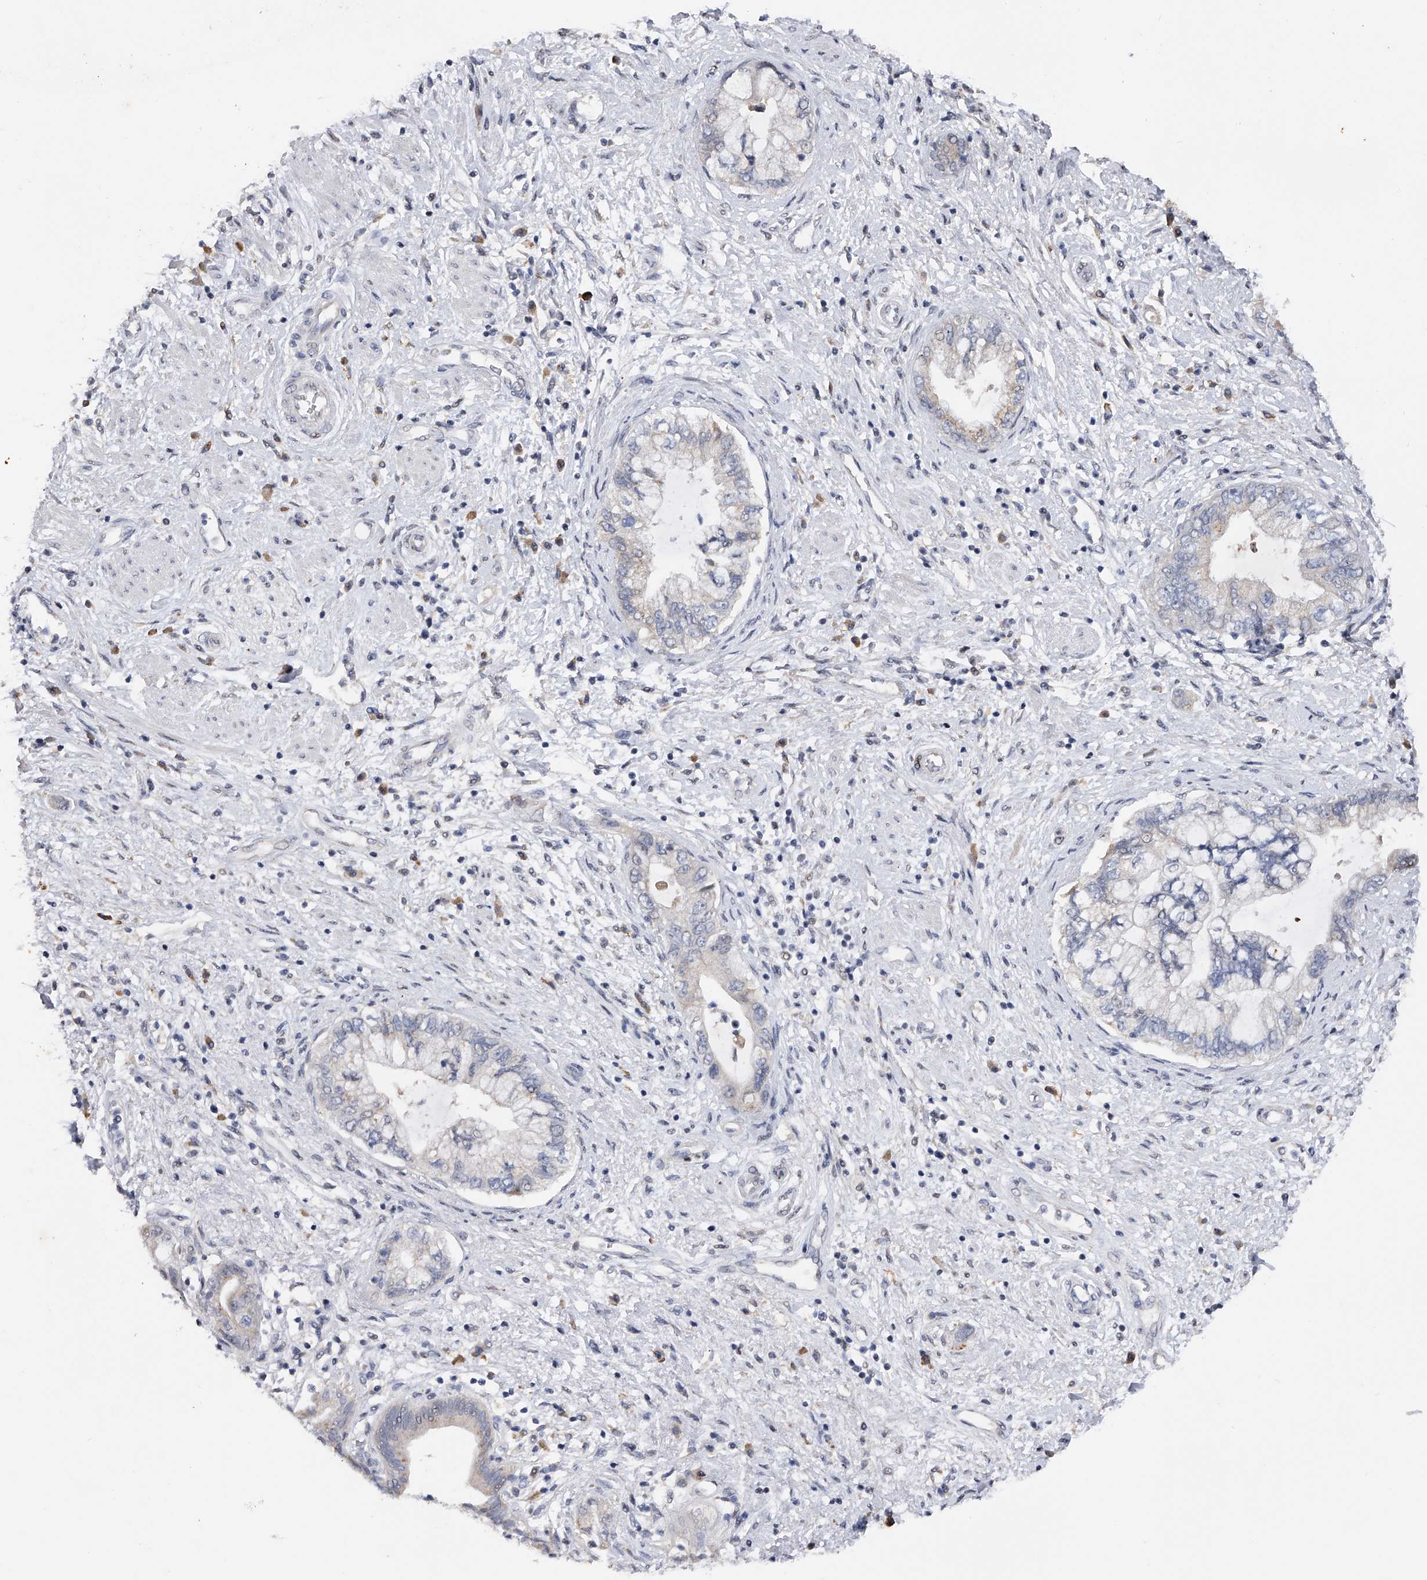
{"staining": {"intensity": "negative", "quantity": "none", "location": "none"}, "tissue": "pancreatic cancer", "cell_type": "Tumor cells", "image_type": "cancer", "snomed": [{"axis": "morphology", "description": "Adenocarcinoma, NOS"}, {"axis": "topography", "description": "Pancreas"}], "caption": "High power microscopy micrograph of an IHC histopathology image of pancreatic cancer (adenocarcinoma), revealing no significant positivity in tumor cells. (DAB (3,3'-diaminobenzidine) IHC visualized using brightfield microscopy, high magnification).", "gene": "RWDD2A", "patient": {"sex": "female", "age": 73}}